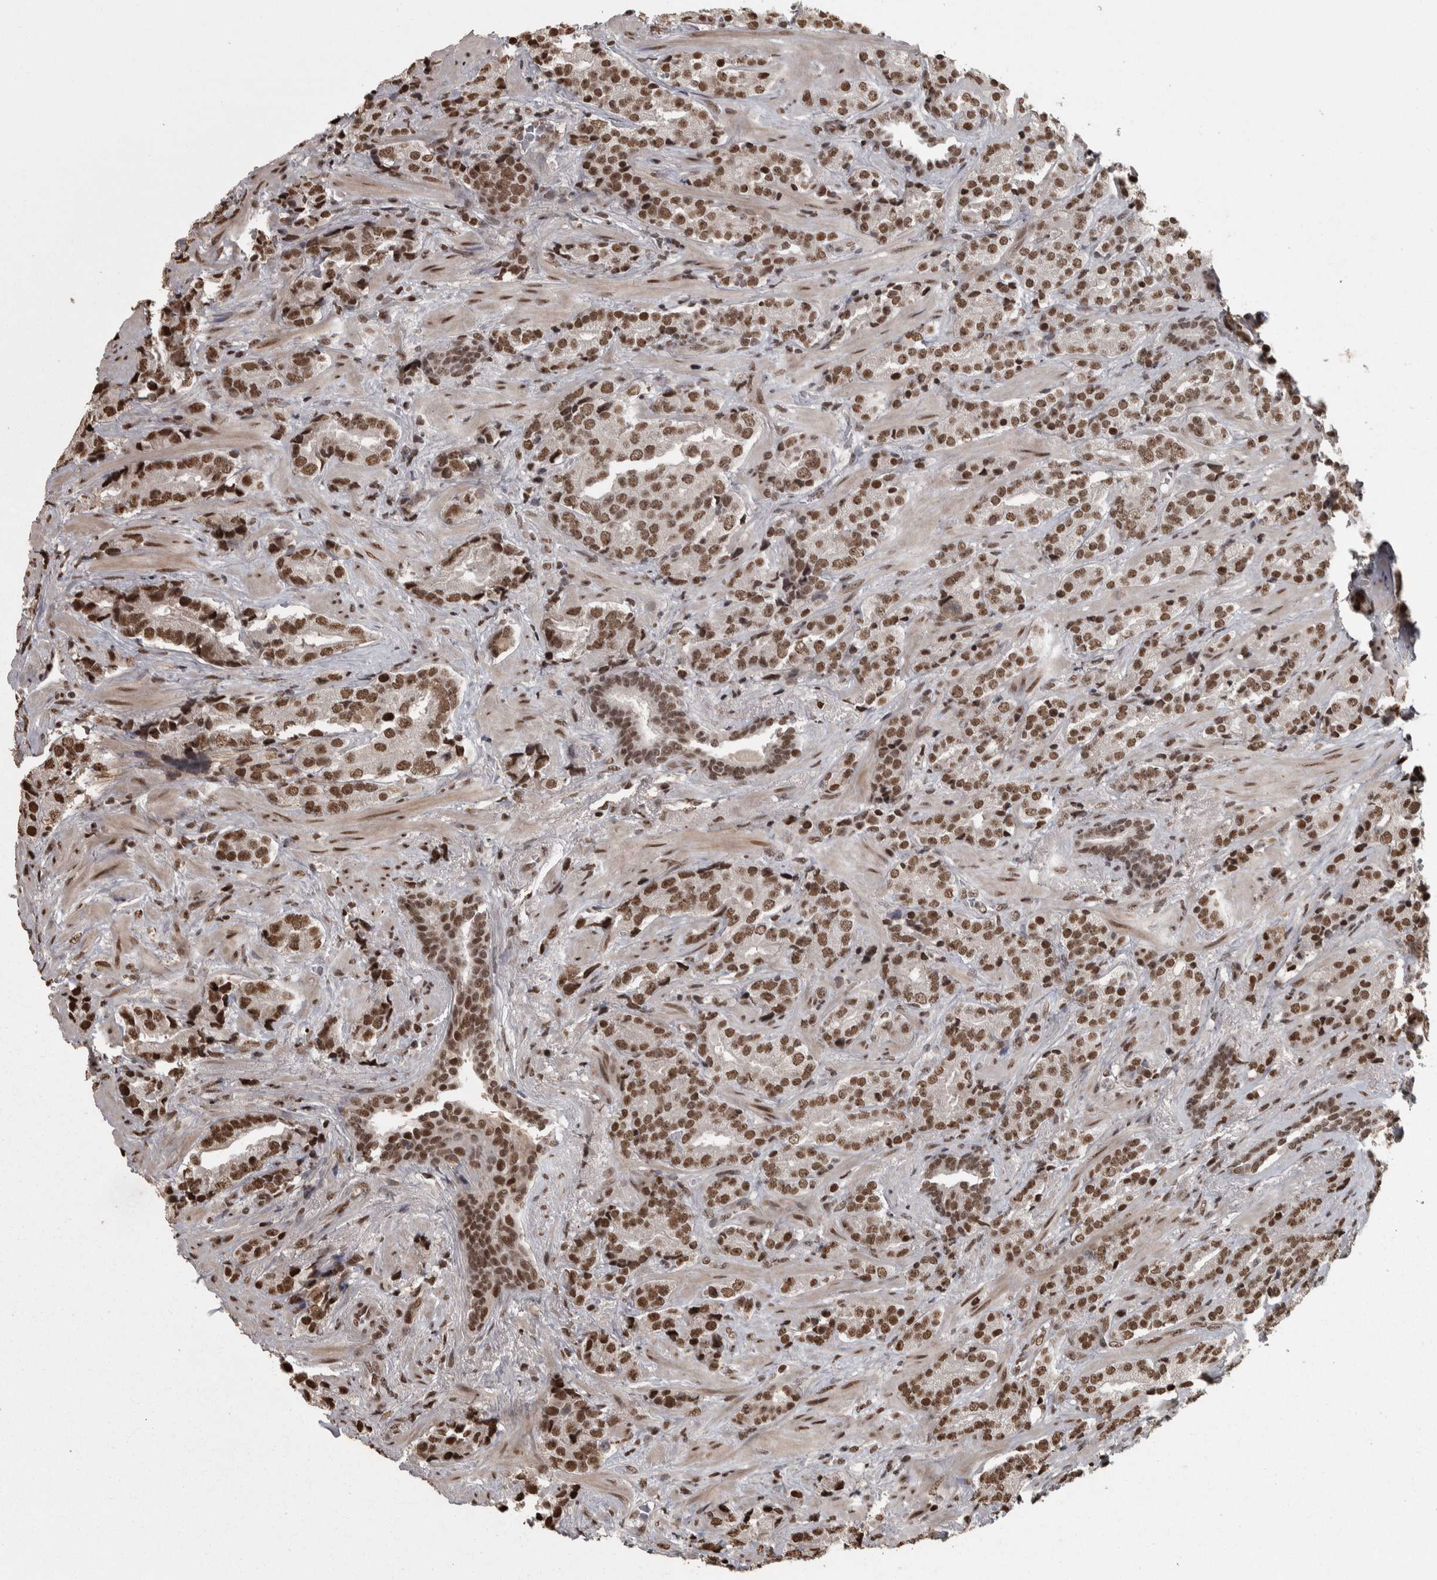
{"staining": {"intensity": "moderate", "quantity": ">75%", "location": "cytoplasmic/membranous"}, "tissue": "prostate cancer", "cell_type": "Tumor cells", "image_type": "cancer", "snomed": [{"axis": "morphology", "description": "Adenocarcinoma, High grade"}, {"axis": "topography", "description": "Prostate"}], "caption": "There is medium levels of moderate cytoplasmic/membranous expression in tumor cells of prostate cancer (high-grade adenocarcinoma), as demonstrated by immunohistochemical staining (brown color).", "gene": "ZFHX4", "patient": {"sex": "male", "age": 71}}